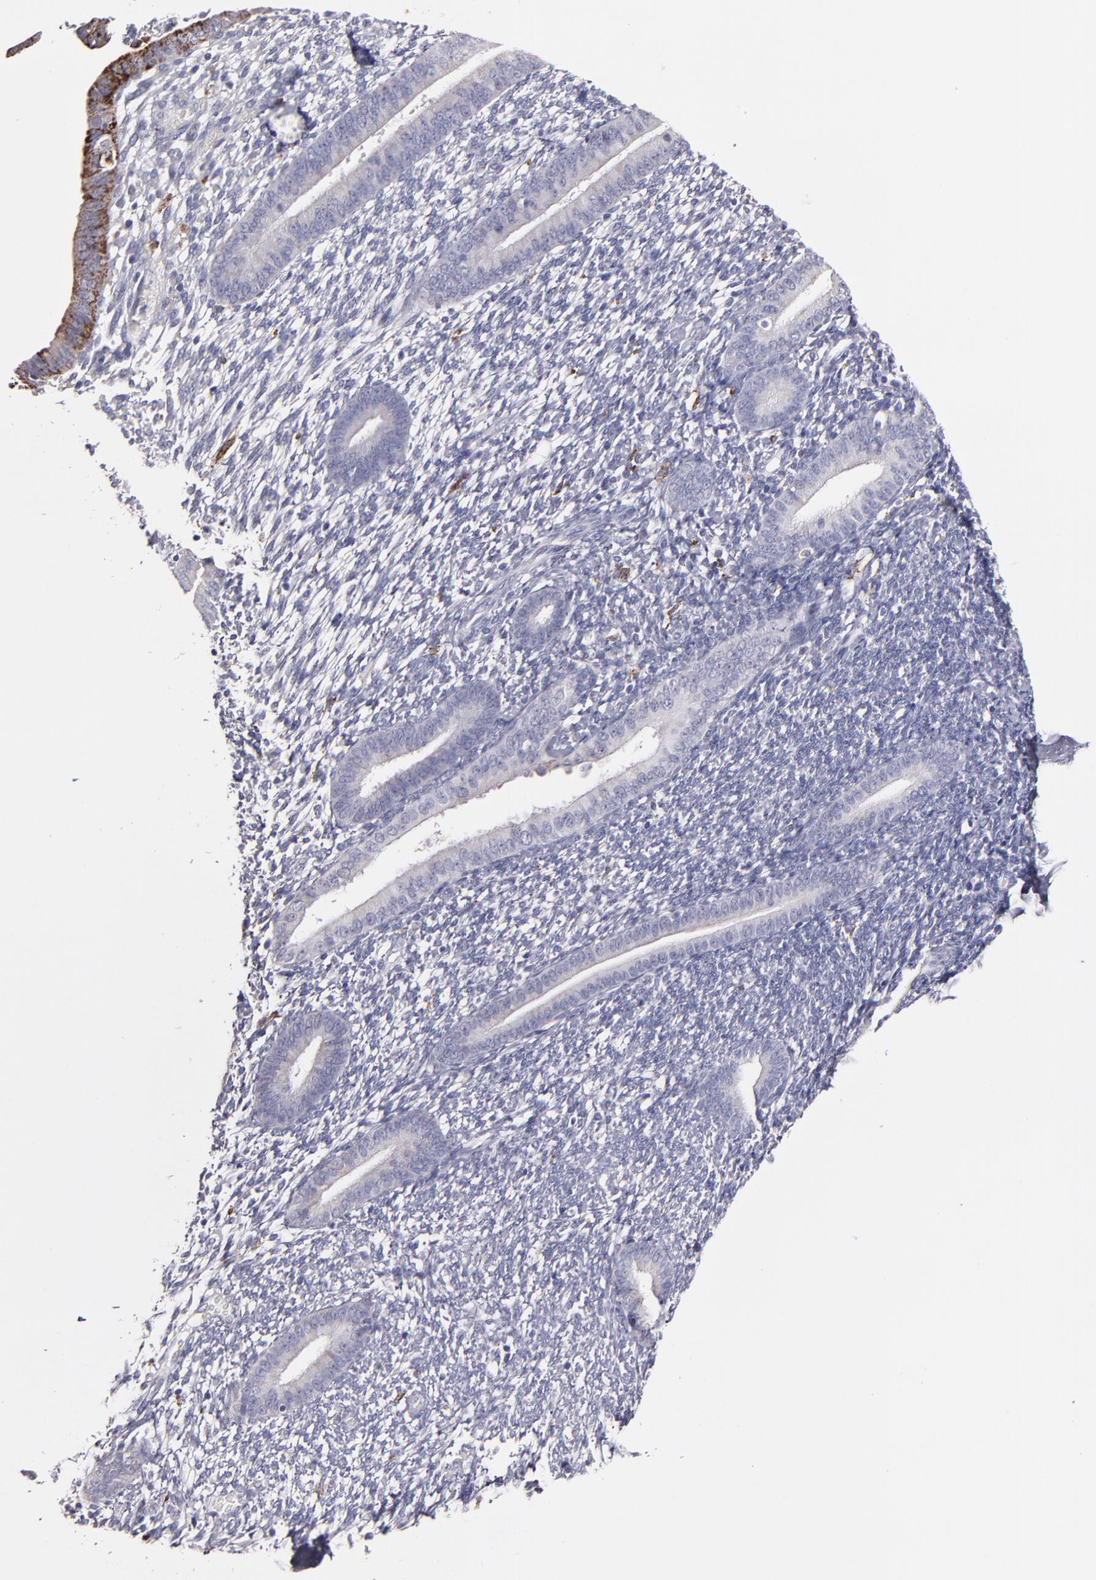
{"staining": {"intensity": "strong", "quantity": "<25%", "location": "cytoplasmic/membranous"}, "tissue": "endometrium", "cell_type": "Cells in endometrial stroma", "image_type": "normal", "snomed": [{"axis": "morphology", "description": "Normal tissue, NOS"}, {"axis": "topography", "description": "Smooth muscle"}, {"axis": "topography", "description": "Endometrium"}], "caption": "IHC image of benign endometrium: human endometrium stained using IHC demonstrates medium levels of strong protein expression localized specifically in the cytoplasmic/membranous of cells in endometrial stroma, appearing as a cytoplasmic/membranous brown color.", "gene": "GLDC", "patient": {"sex": "female", "age": 57}}